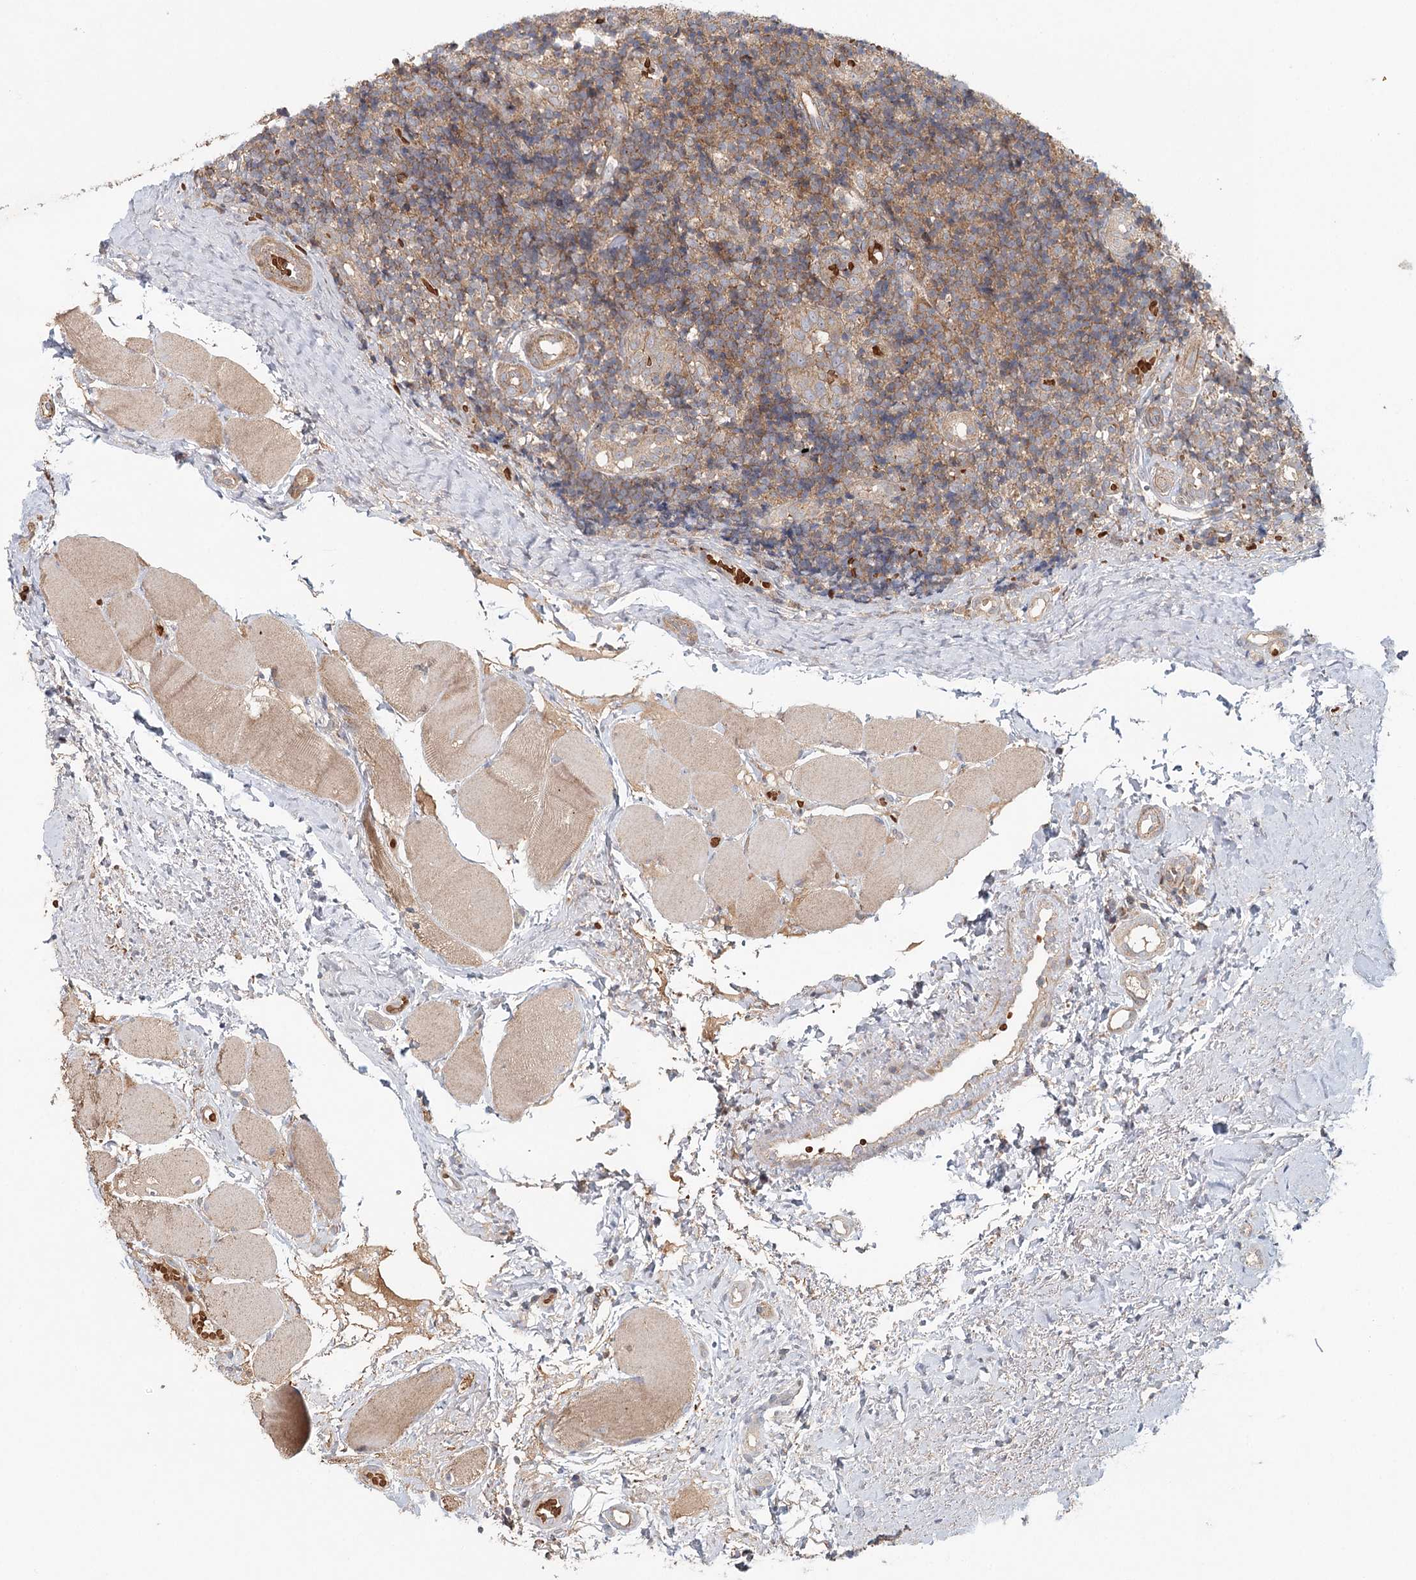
{"staining": {"intensity": "weak", "quantity": "25%-75%", "location": "cytoplasmic/membranous"}, "tissue": "tonsil", "cell_type": "Germinal center cells", "image_type": "normal", "snomed": [{"axis": "morphology", "description": "Normal tissue, NOS"}, {"axis": "topography", "description": "Tonsil"}], "caption": "Immunohistochemistry photomicrograph of benign tonsil: human tonsil stained using IHC demonstrates low levels of weak protein expression localized specifically in the cytoplasmic/membranous of germinal center cells, appearing as a cytoplasmic/membranous brown color.", "gene": "ENSG00000273217", "patient": {"sex": "female", "age": 19}}